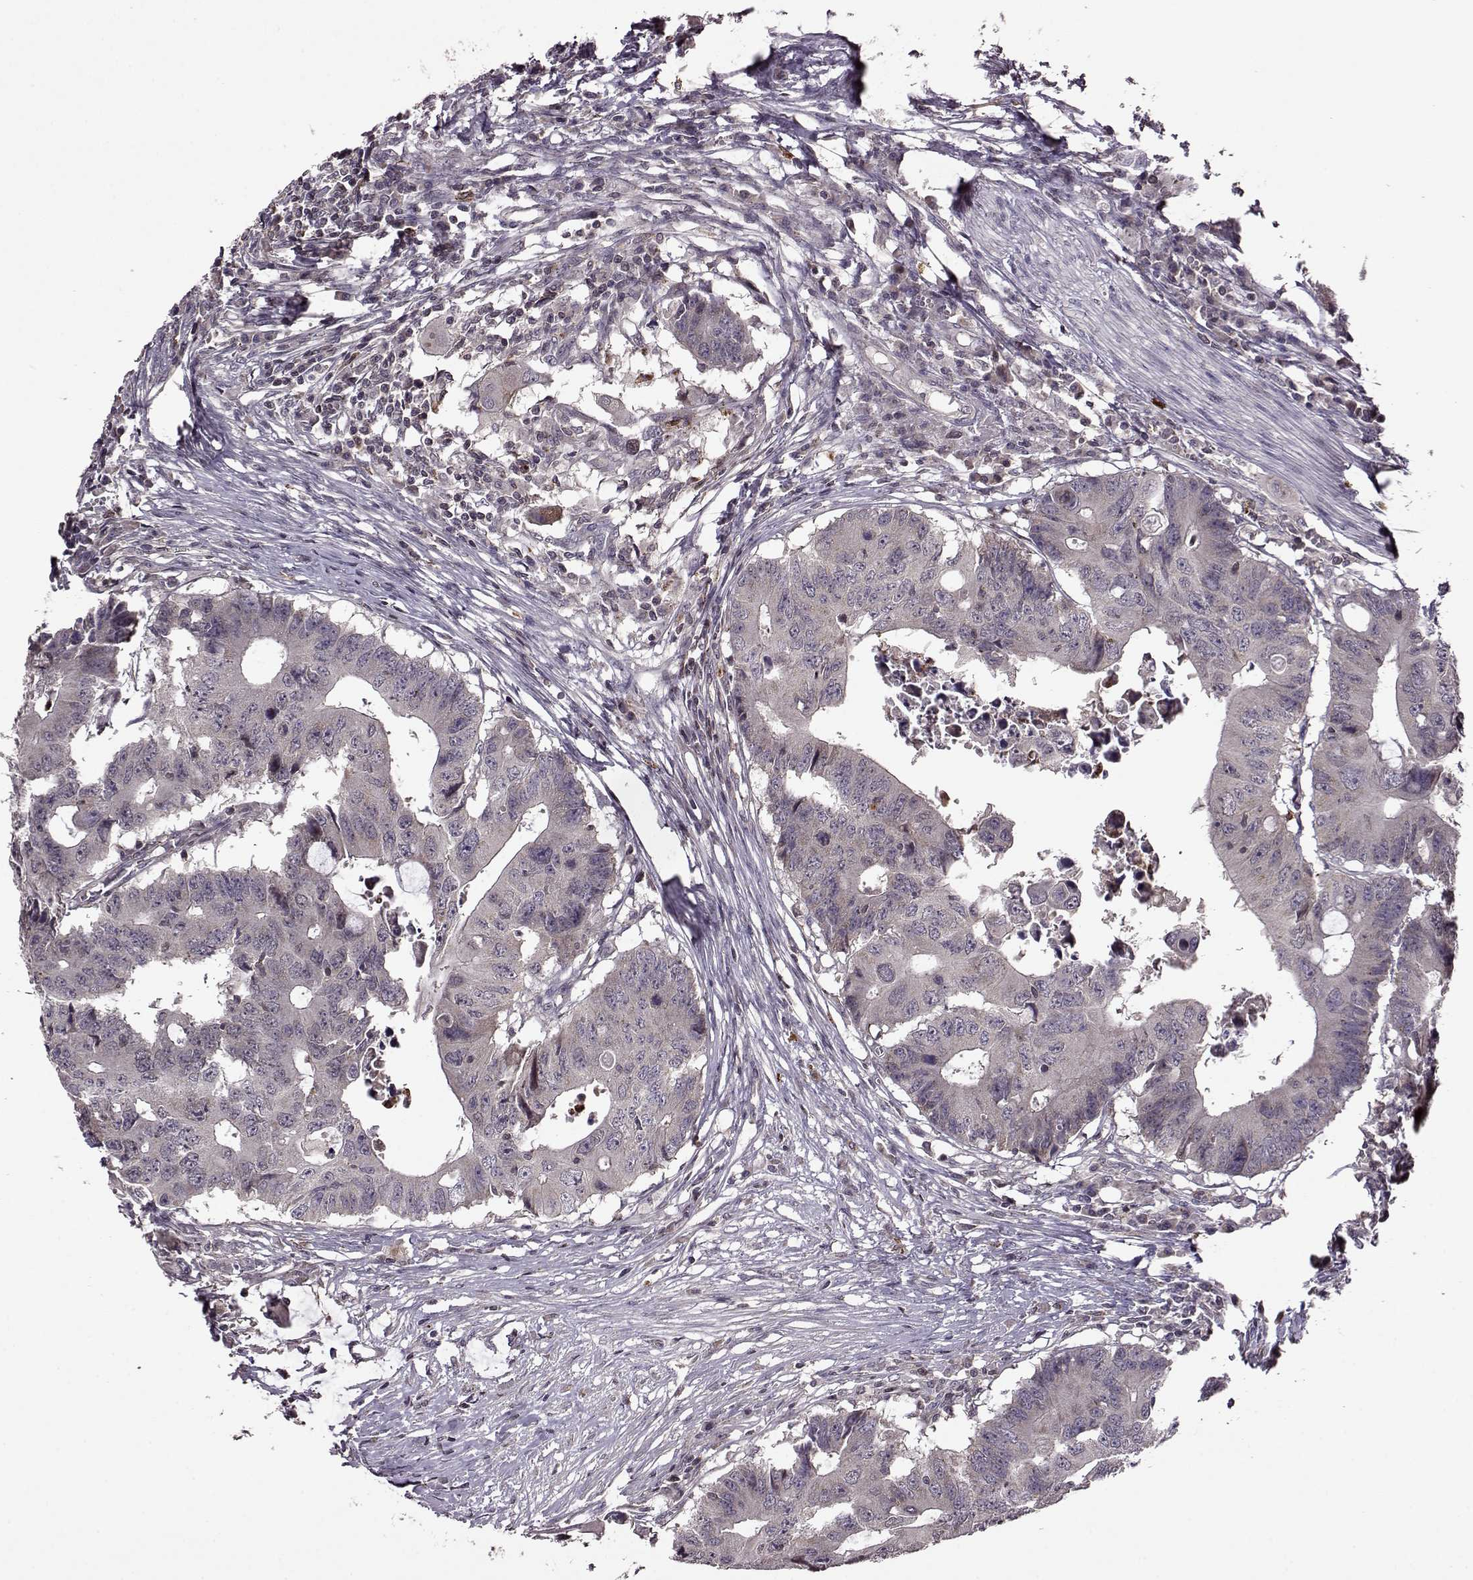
{"staining": {"intensity": "negative", "quantity": "none", "location": "none"}, "tissue": "colorectal cancer", "cell_type": "Tumor cells", "image_type": "cancer", "snomed": [{"axis": "morphology", "description": "Adenocarcinoma, NOS"}, {"axis": "topography", "description": "Colon"}], "caption": "DAB (3,3'-diaminobenzidine) immunohistochemical staining of human colorectal cancer (adenocarcinoma) demonstrates no significant expression in tumor cells.", "gene": "TRMU", "patient": {"sex": "male", "age": 71}}